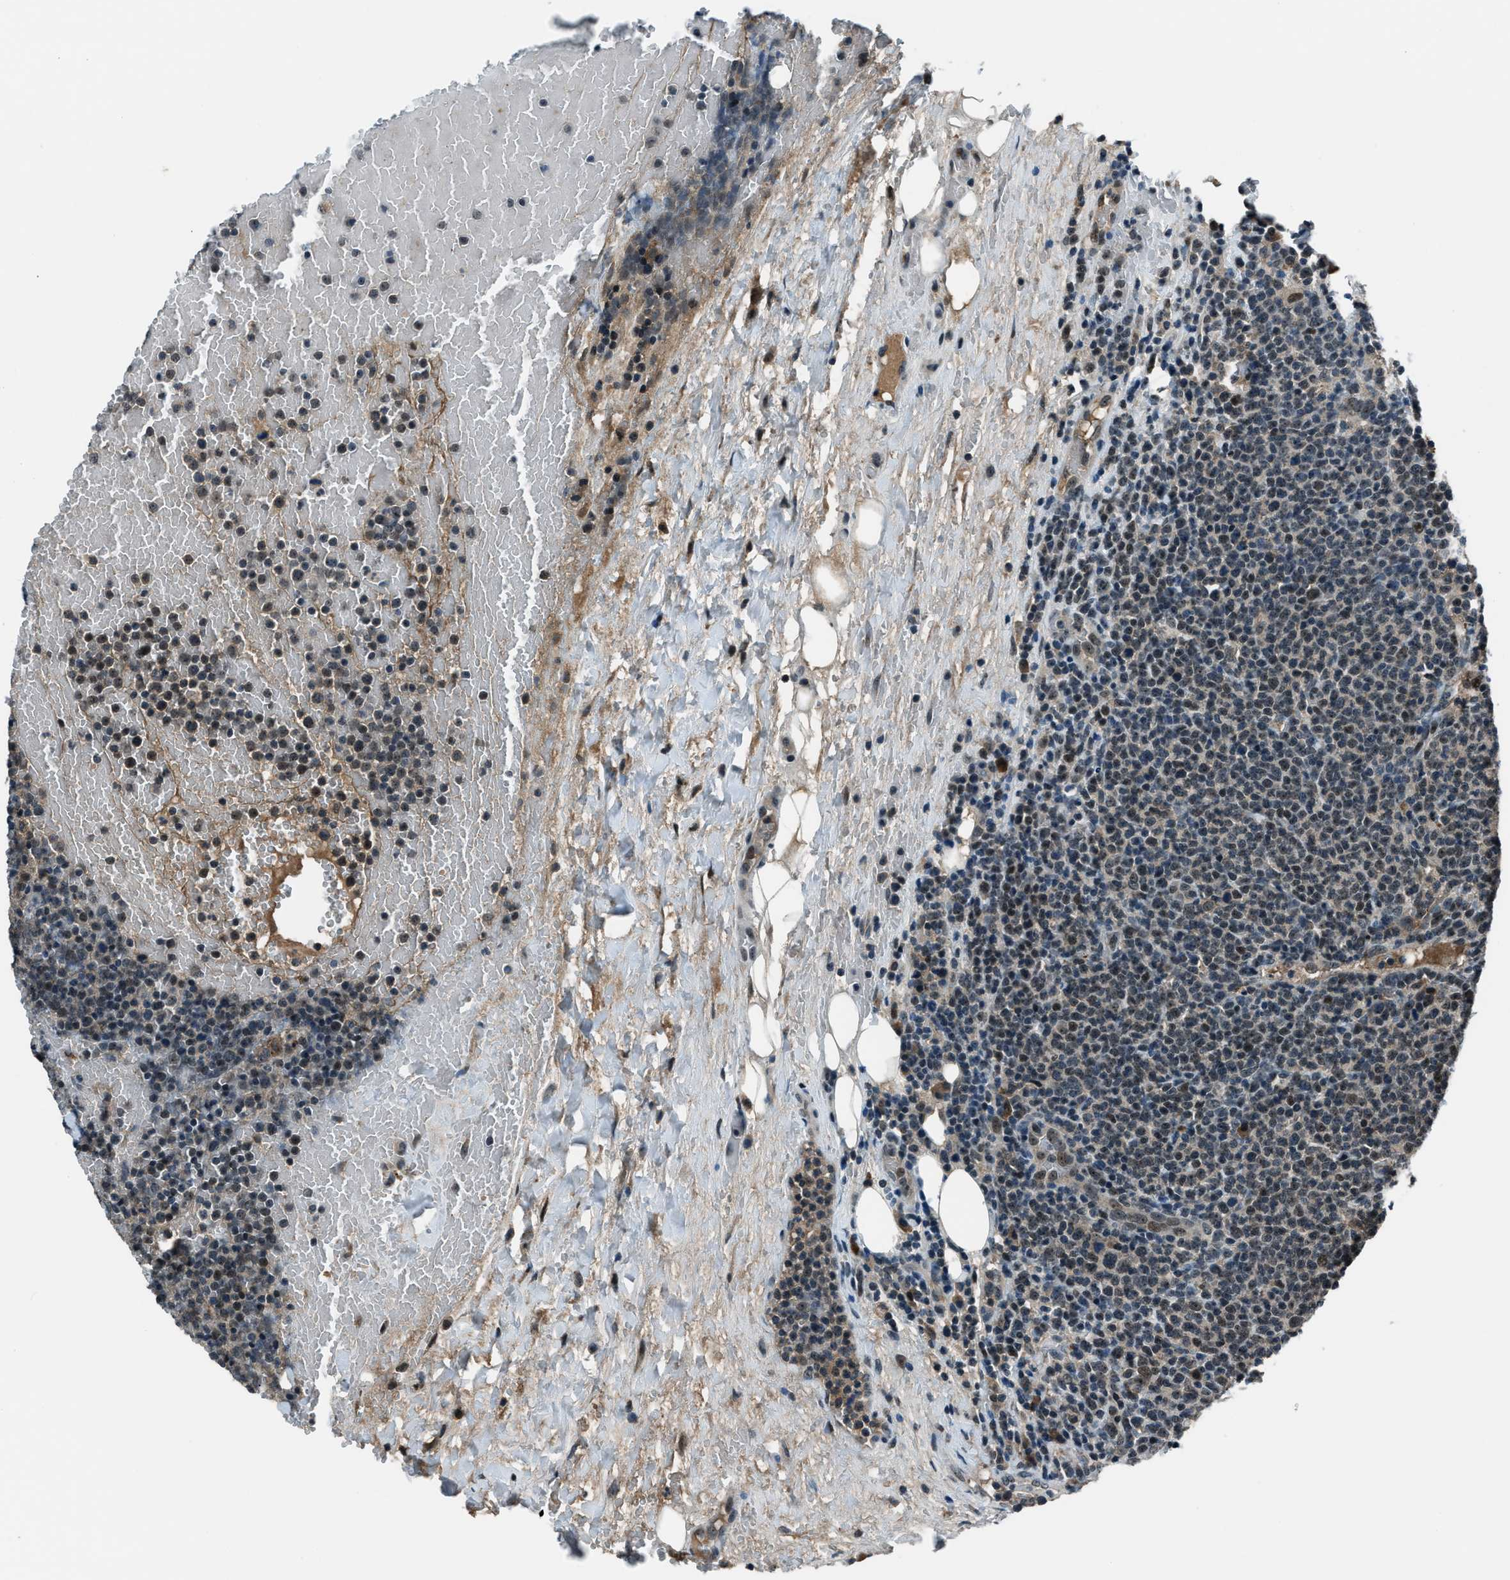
{"staining": {"intensity": "moderate", "quantity": "25%-75%", "location": "cytoplasmic/membranous,nuclear"}, "tissue": "lymphoma", "cell_type": "Tumor cells", "image_type": "cancer", "snomed": [{"axis": "morphology", "description": "Malignant lymphoma, non-Hodgkin's type, High grade"}, {"axis": "topography", "description": "Lymph node"}], "caption": "This is a photomicrograph of immunohistochemistry (IHC) staining of lymphoma, which shows moderate staining in the cytoplasmic/membranous and nuclear of tumor cells.", "gene": "ACTL9", "patient": {"sex": "male", "age": 61}}